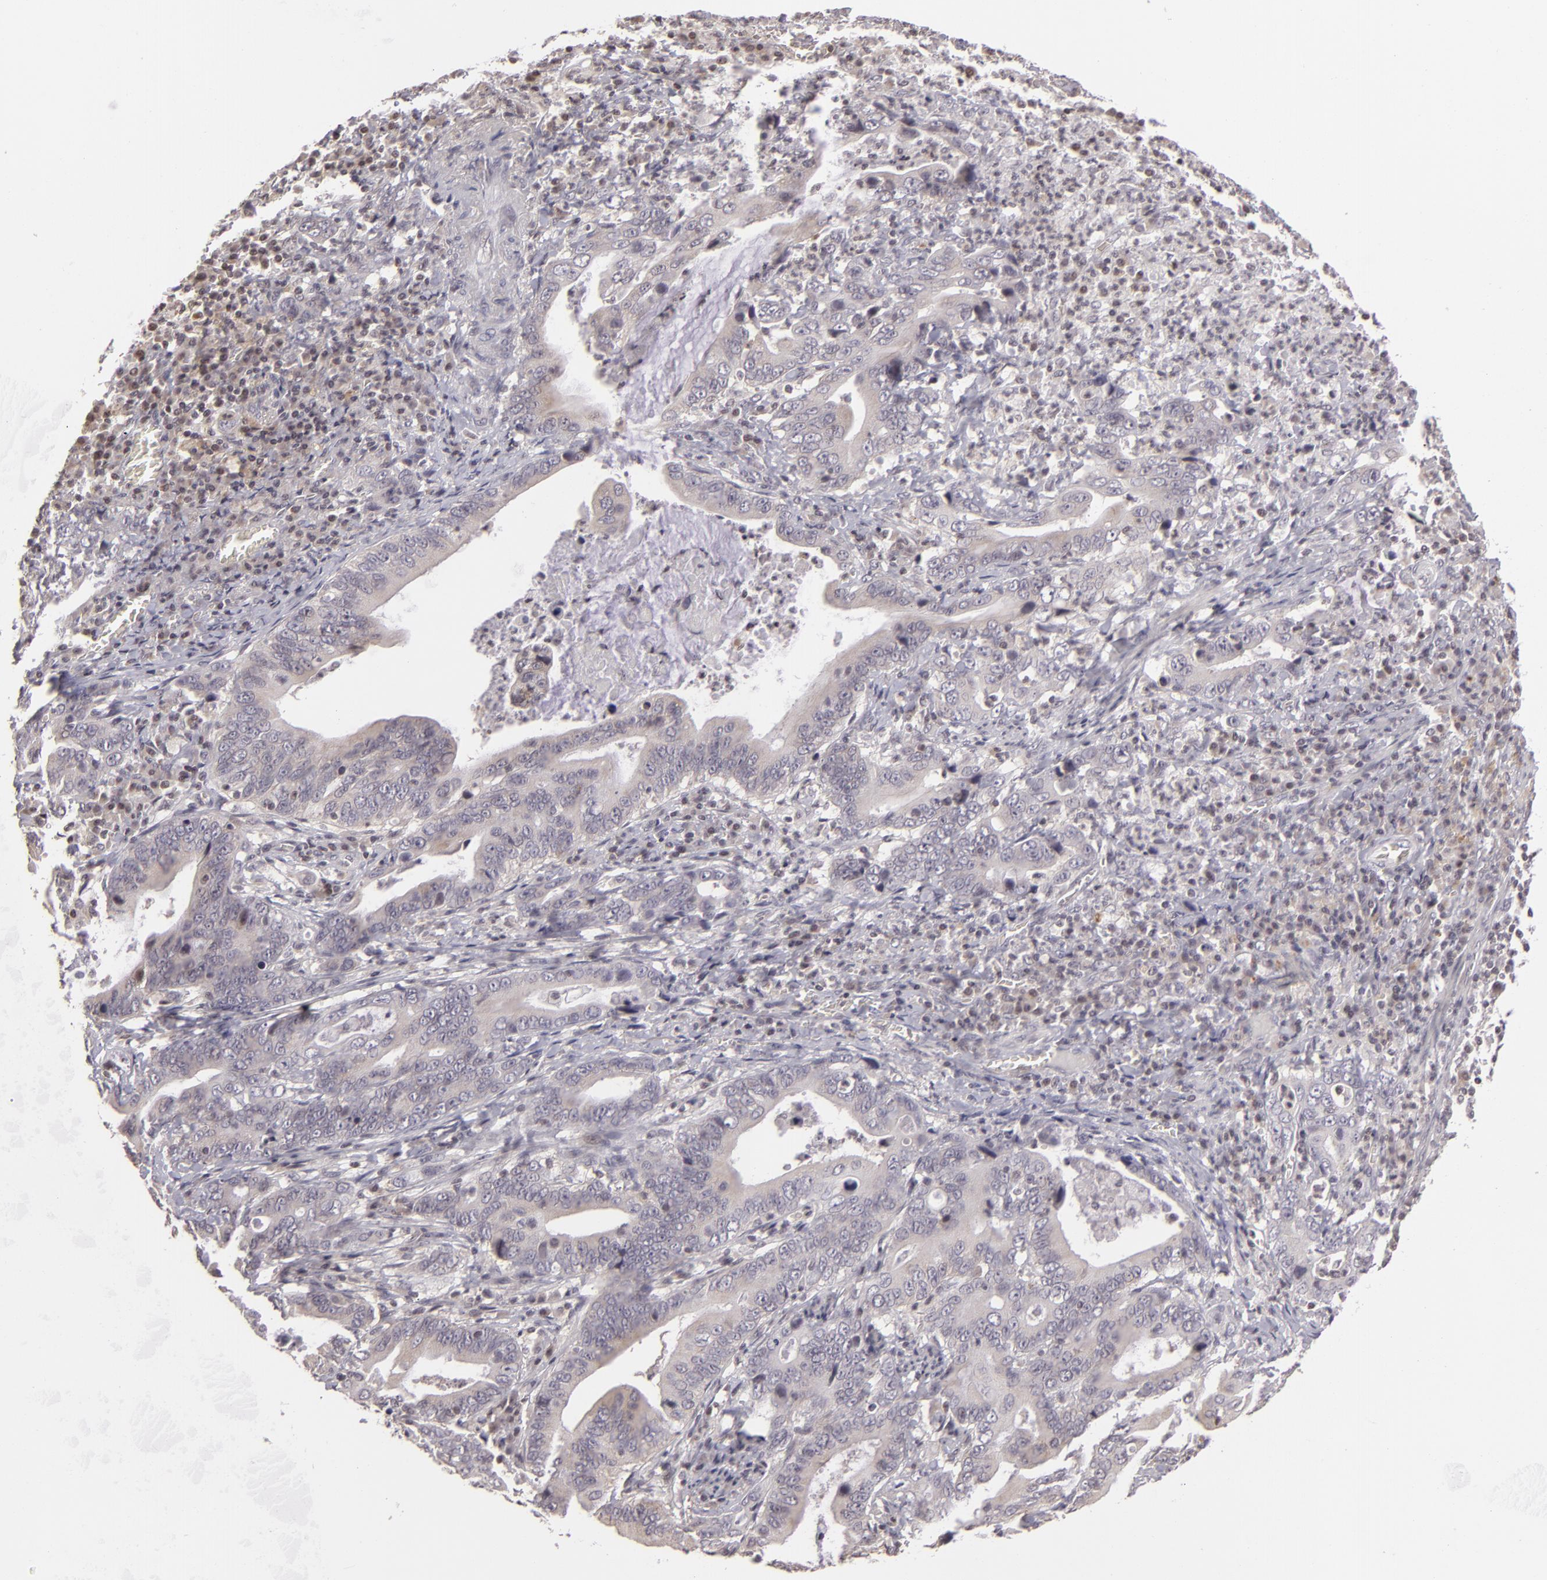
{"staining": {"intensity": "negative", "quantity": "none", "location": "none"}, "tissue": "stomach cancer", "cell_type": "Tumor cells", "image_type": "cancer", "snomed": [{"axis": "morphology", "description": "Adenocarcinoma, NOS"}, {"axis": "topography", "description": "Stomach, upper"}], "caption": "Human stomach cancer (adenocarcinoma) stained for a protein using immunohistochemistry (IHC) demonstrates no staining in tumor cells.", "gene": "AKAP6", "patient": {"sex": "male", "age": 63}}